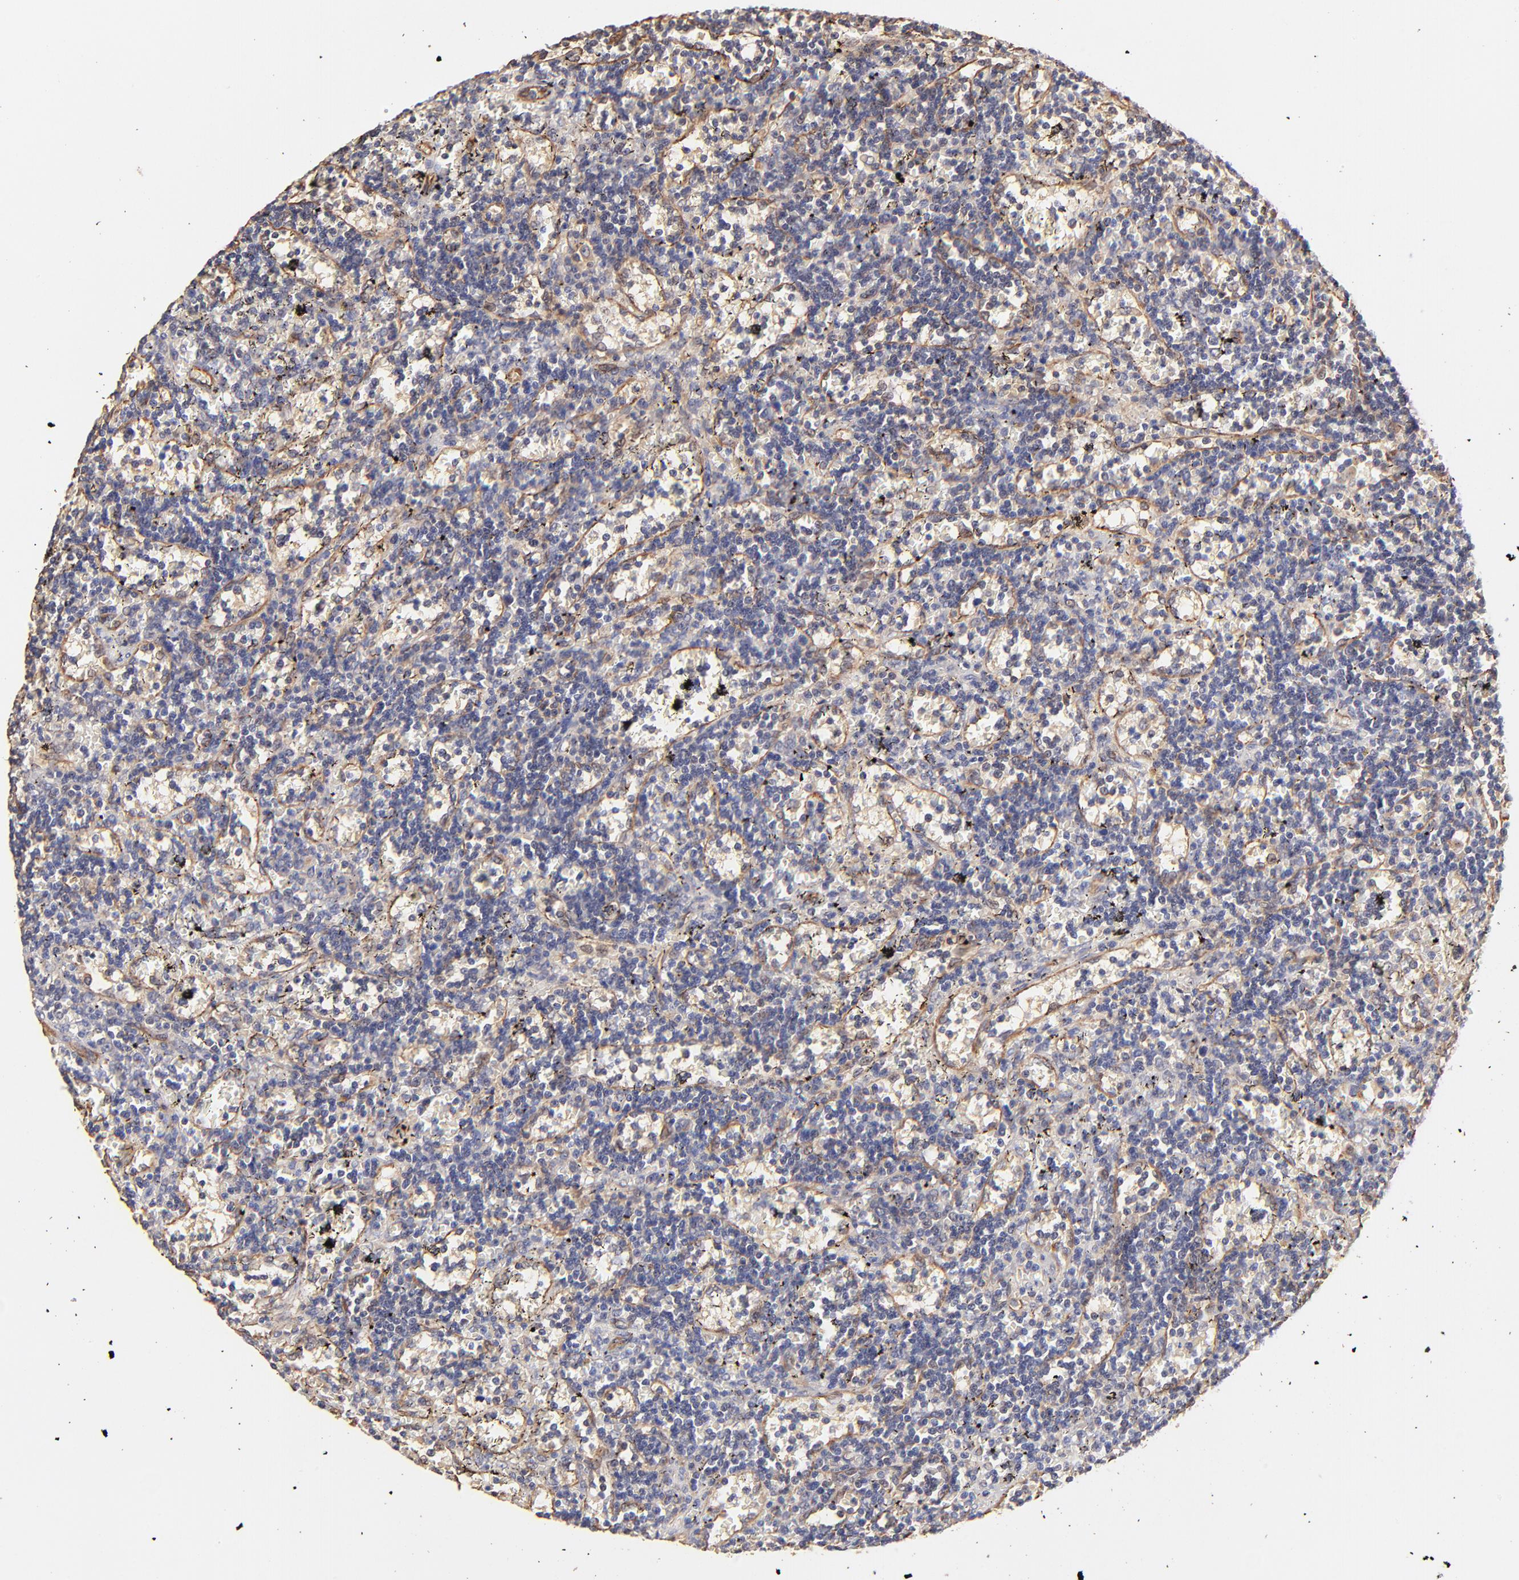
{"staining": {"intensity": "negative", "quantity": "none", "location": "none"}, "tissue": "lymphoma", "cell_type": "Tumor cells", "image_type": "cancer", "snomed": [{"axis": "morphology", "description": "Malignant lymphoma, non-Hodgkin's type, Low grade"}, {"axis": "topography", "description": "Spleen"}], "caption": "Immunohistochemistry (IHC) of lymphoma reveals no expression in tumor cells.", "gene": "TNFAIP3", "patient": {"sex": "male", "age": 60}}